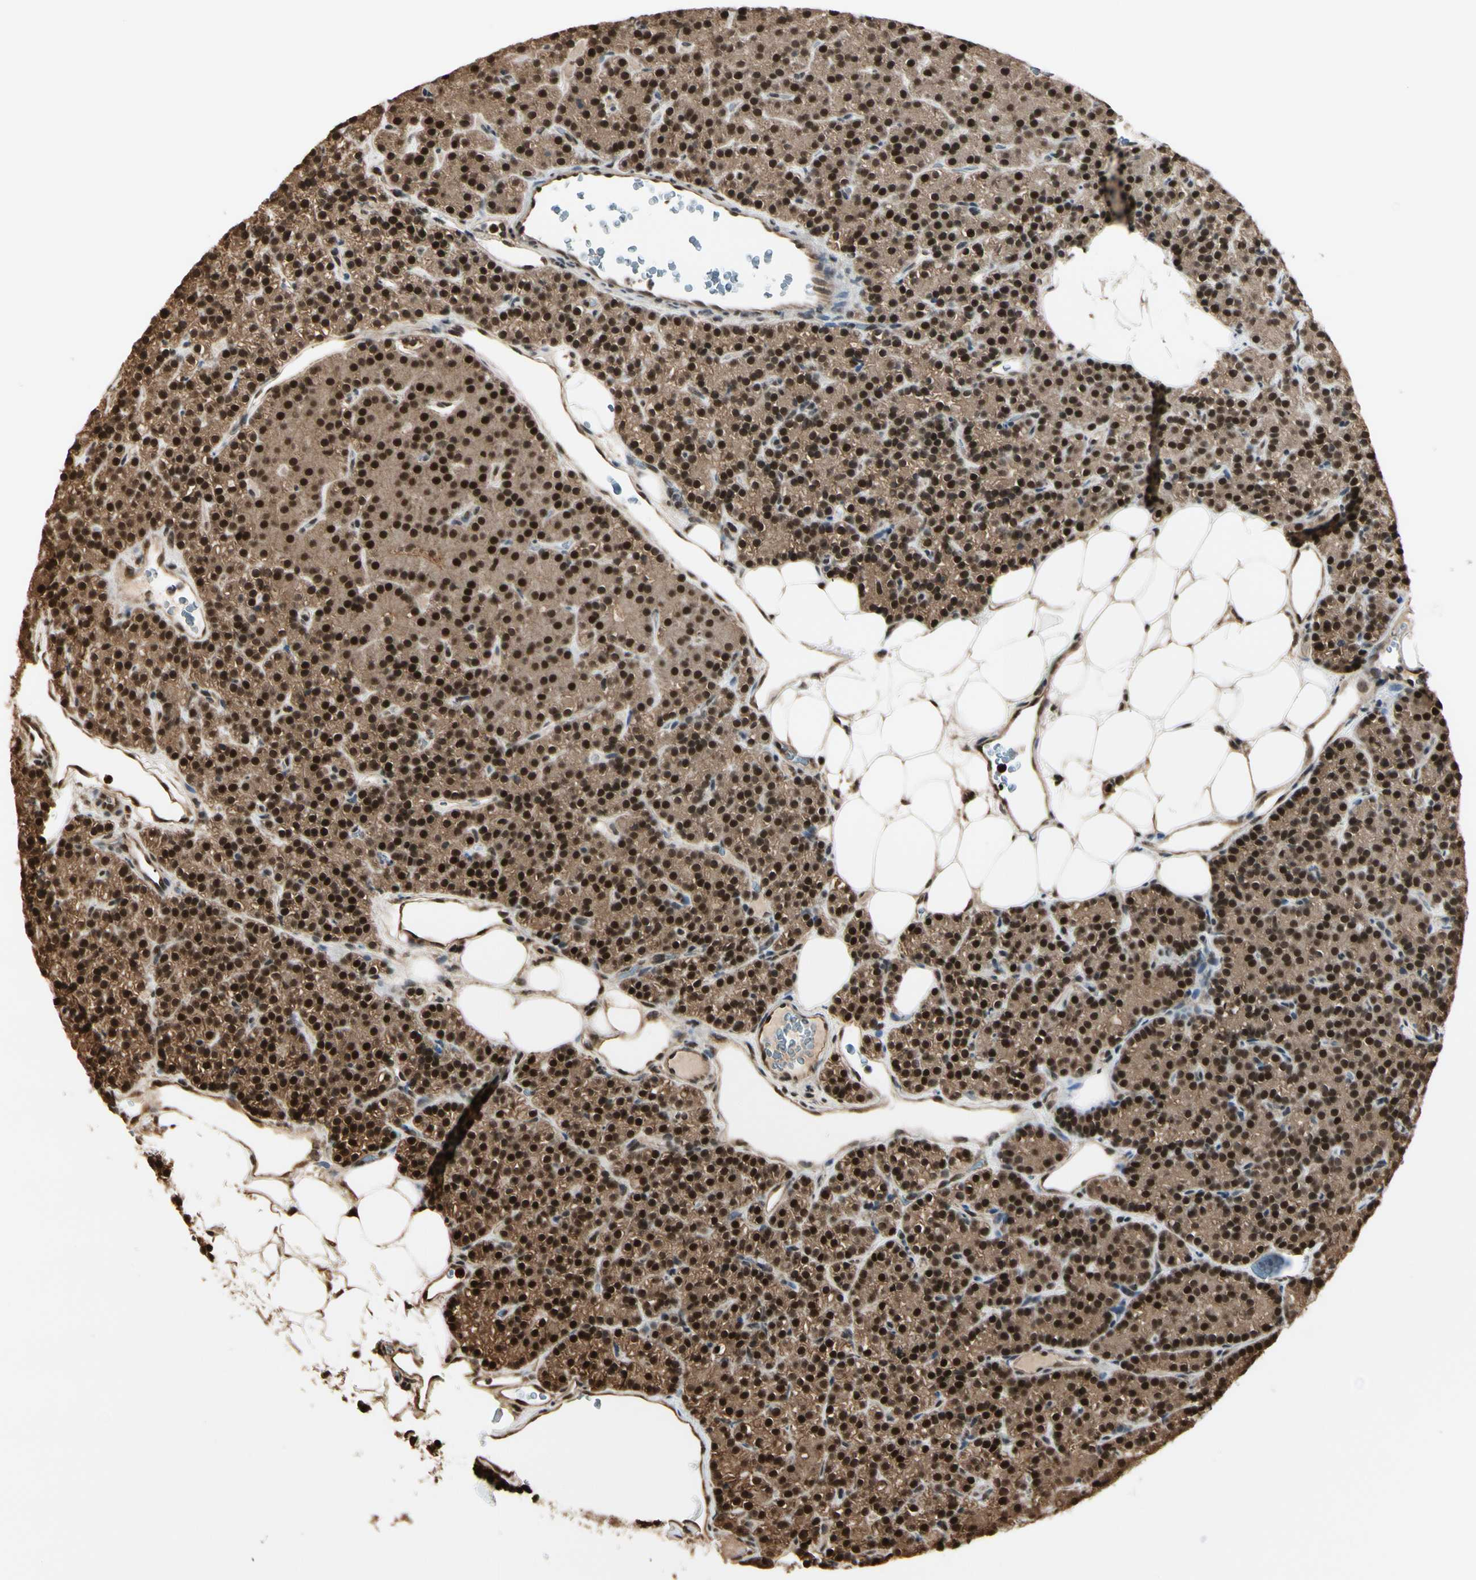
{"staining": {"intensity": "strong", "quantity": ">75%", "location": "cytoplasmic/membranous,nuclear"}, "tissue": "parathyroid gland", "cell_type": "Glandular cells", "image_type": "normal", "snomed": [{"axis": "morphology", "description": "Normal tissue, NOS"}, {"axis": "morphology", "description": "Hyperplasia, NOS"}, {"axis": "topography", "description": "Parathyroid gland"}], "caption": "Immunohistochemical staining of benign human parathyroid gland exhibits high levels of strong cytoplasmic/membranous,nuclear expression in approximately >75% of glandular cells.", "gene": "HSF1", "patient": {"sex": "male", "age": 44}}